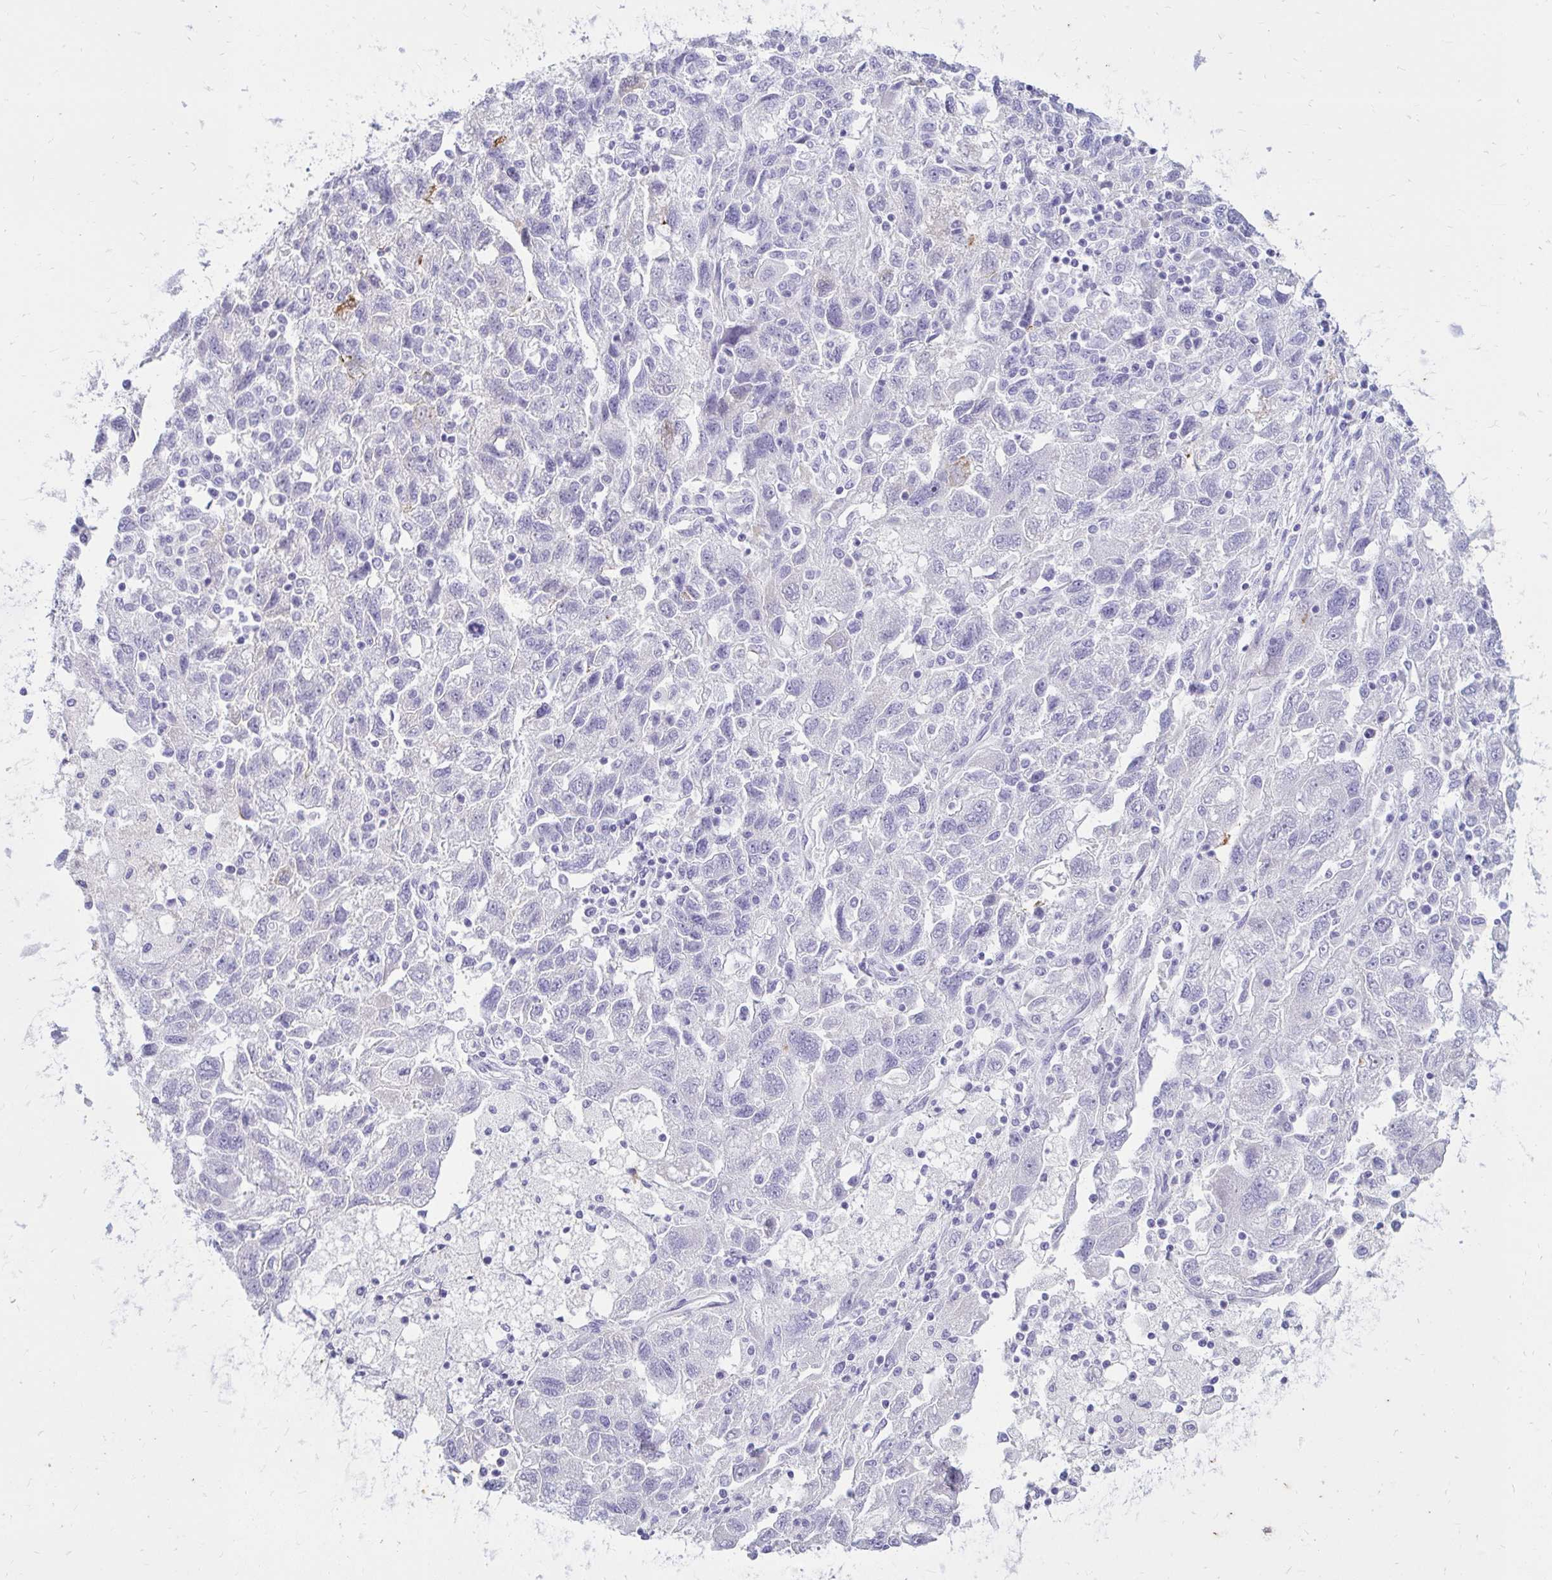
{"staining": {"intensity": "negative", "quantity": "none", "location": "none"}, "tissue": "ovarian cancer", "cell_type": "Tumor cells", "image_type": "cancer", "snomed": [{"axis": "morphology", "description": "Carcinoma, NOS"}, {"axis": "morphology", "description": "Cystadenocarcinoma, serous, NOS"}, {"axis": "topography", "description": "Ovary"}], "caption": "High magnification brightfield microscopy of ovarian cancer (serous cystadenocarcinoma) stained with DAB (3,3'-diaminobenzidine) (brown) and counterstained with hematoxylin (blue): tumor cells show no significant expression.", "gene": "NANOGNB", "patient": {"sex": "female", "age": 69}}